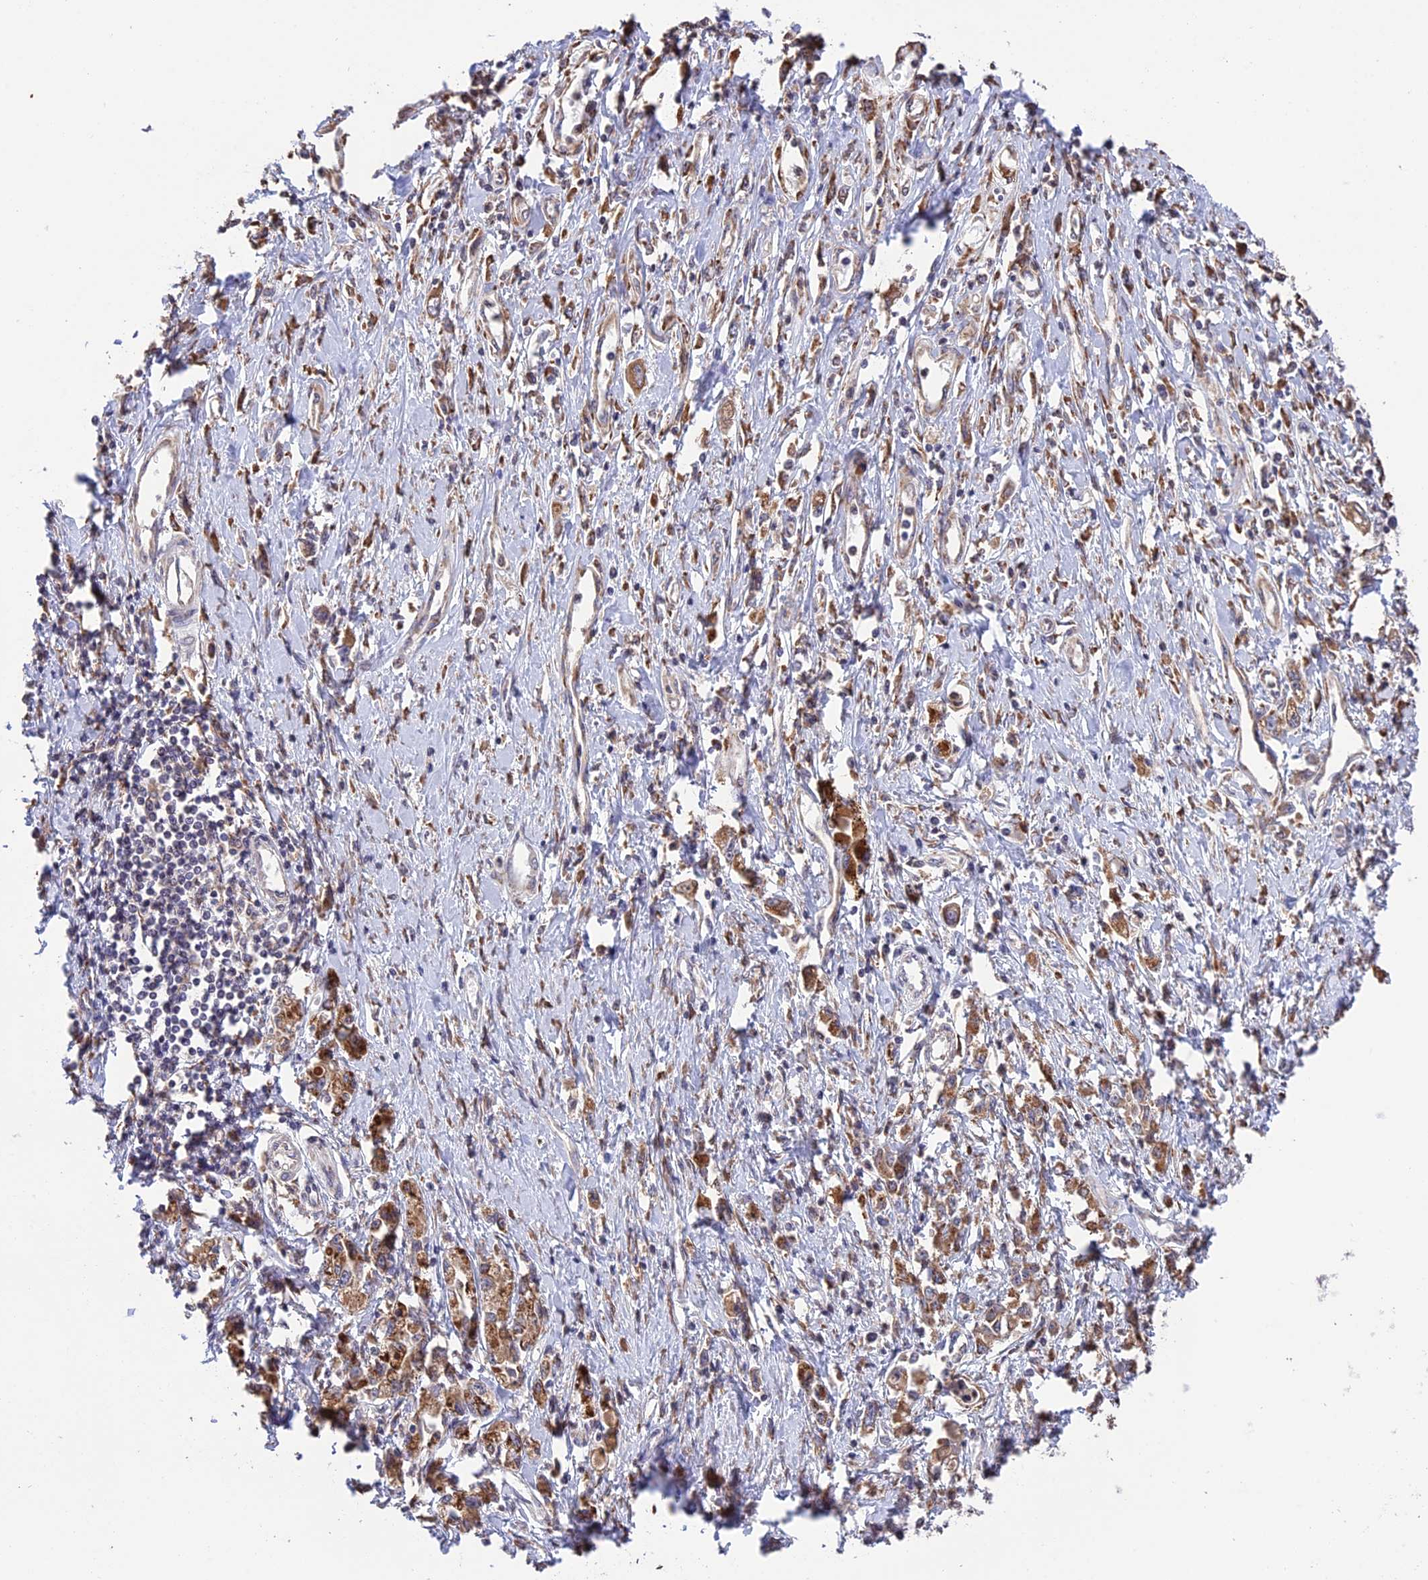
{"staining": {"intensity": "moderate", "quantity": ">75%", "location": "cytoplasmic/membranous"}, "tissue": "stomach cancer", "cell_type": "Tumor cells", "image_type": "cancer", "snomed": [{"axis": "morphology", "description": "Adenocarcinoma, NOS"}, {"axis": "topography", "description": "Stomach"}], "caption": "Immunohistochemical staining of stomach cancer (adenocarcinoma) shows medium levels of moderate cytoplasmic/membranous protein positivity in about >75% of tumor cells.", "gene": "DMRTA2", "patient": {"sex": "female", "age": 76}}